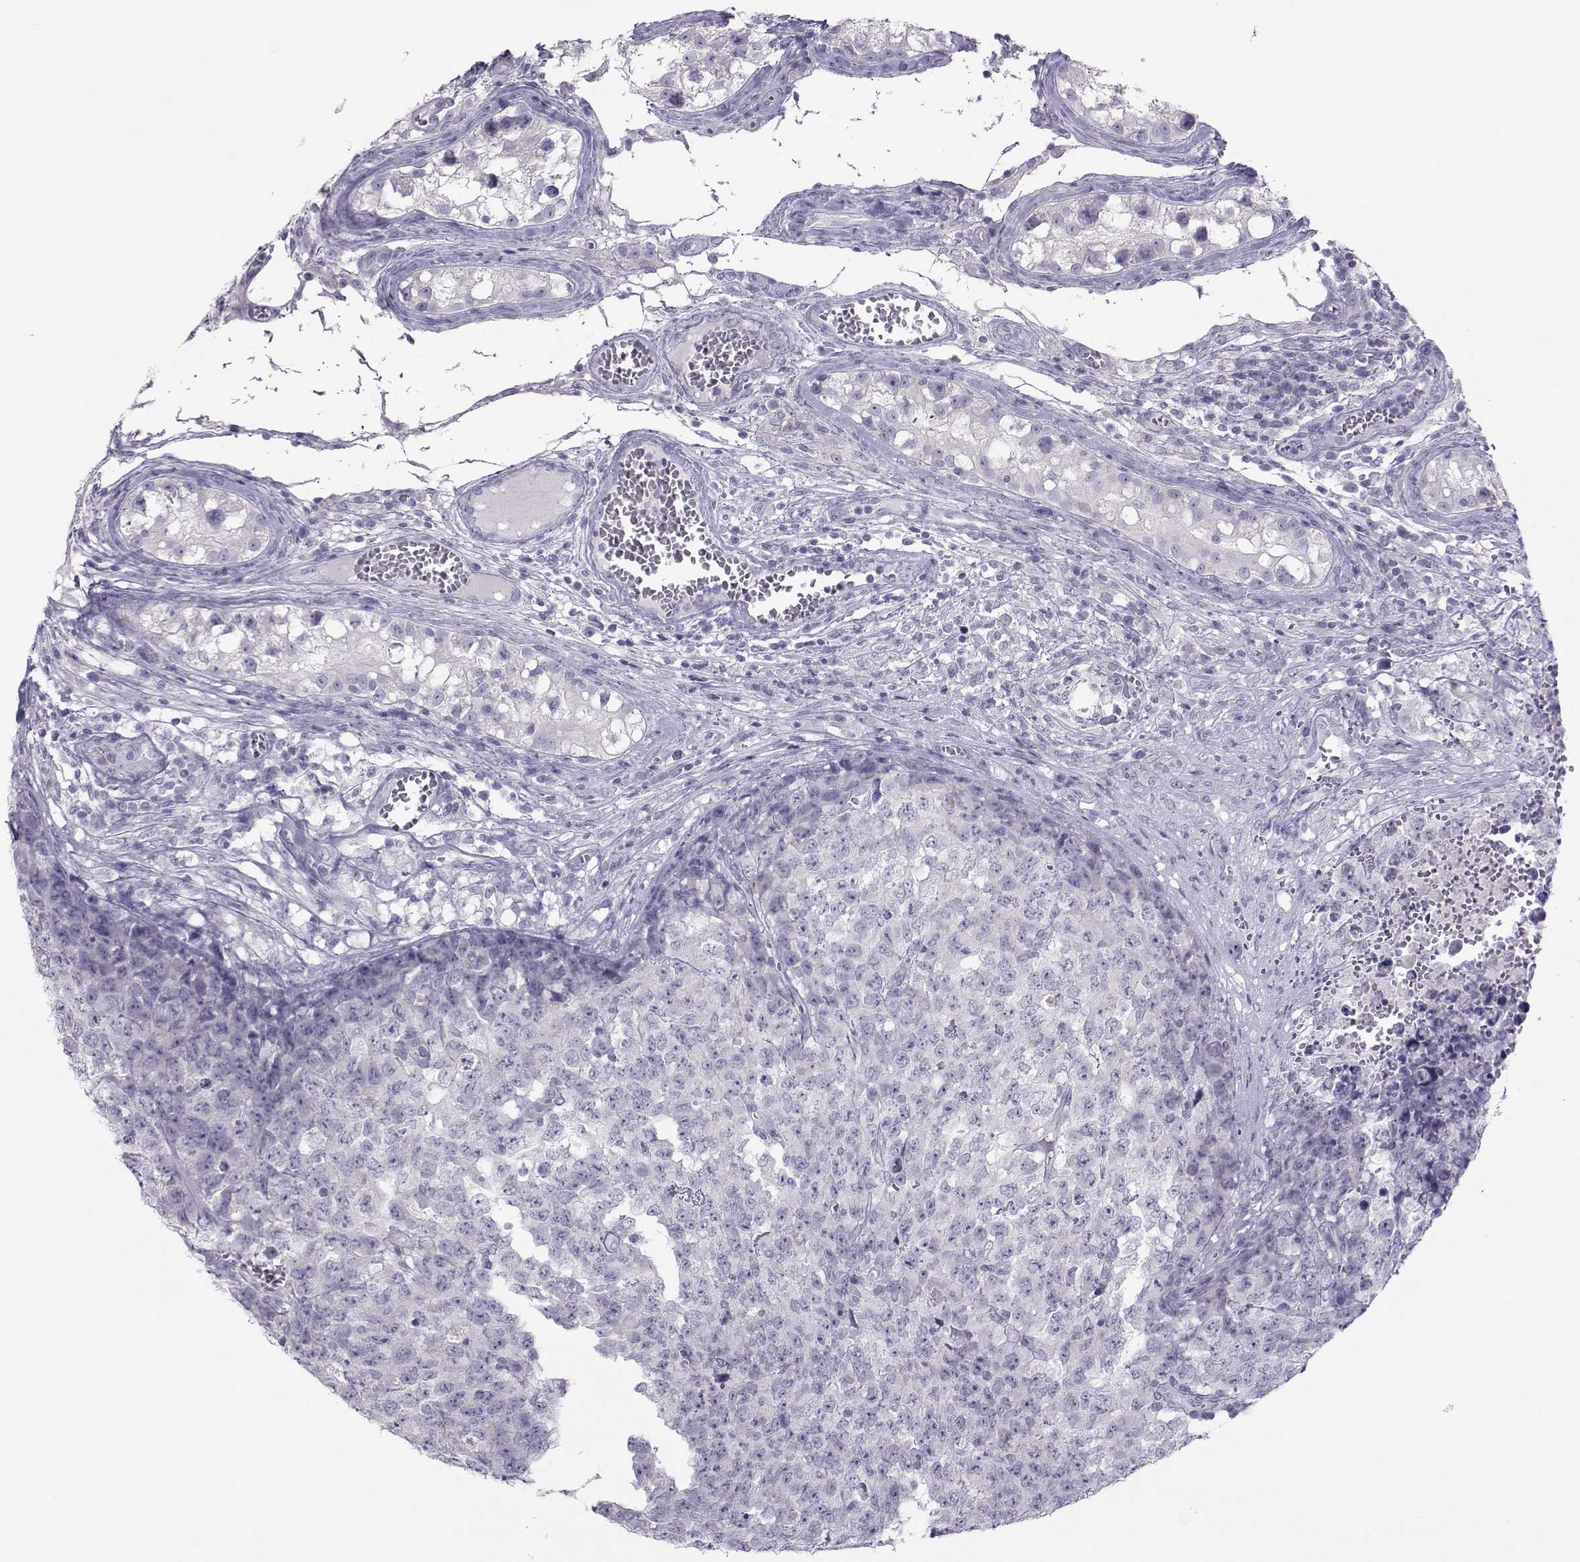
{"staining": {"intensity": "negative", "quantity": "none", "location": "none"}, "tissue": "testis cancer", "cell_type": "Tumor cells", "image_type": "cancer", "snomed": [{"axis": "morphology", "description": "Carcinoma, Embryonal, NOS"}, {"axis": "topography", "description": "Testis"}], "caption": "This histopathology image is of testis cancer (embryonal carcinoma) stained with immunohistochemistry to label a protein in brown with the nuclei are counter-stained blue. There is no expression in tumor cells.", "gene": "TRPM7", "patient": {"sex": "male", "age": 23}}